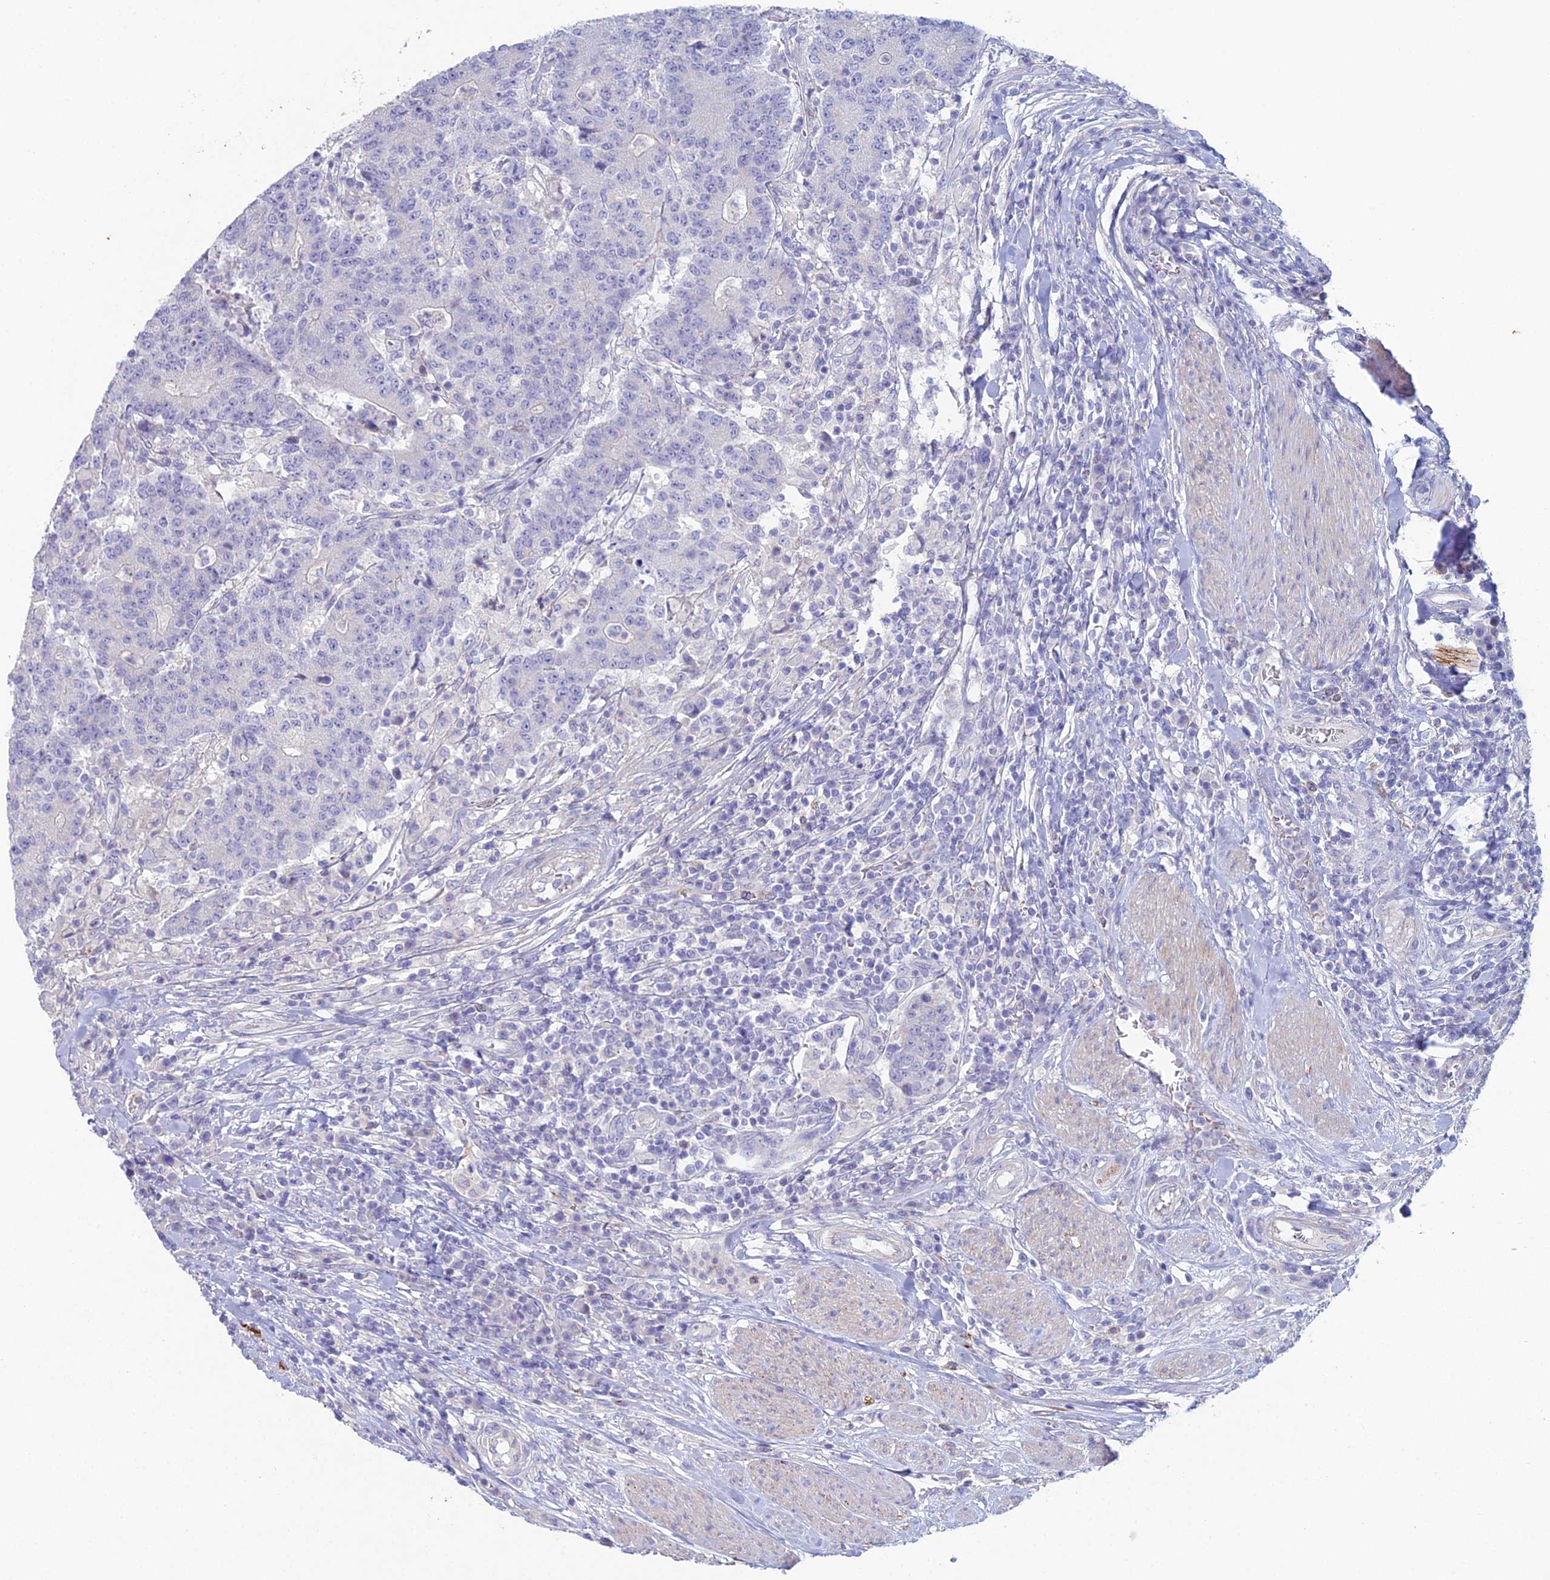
{"staining": {"intensity": "negative", "quantity": "none", "location": "none"}, "tissue": "colorectal cancer", "cell_type": "Tumor cells", "image_type": "cancer", "snomed": [{"axis": "morphology", "description": "Adenocarcinoma, NOS"}, {"axis": "topography", "description": "Colon"}], "caption": "Tumor cells show no significant expression in colorectal adenocarcinoma.", "gene": "NCAM1", "patient": {"sex": "female", "age": 75}}